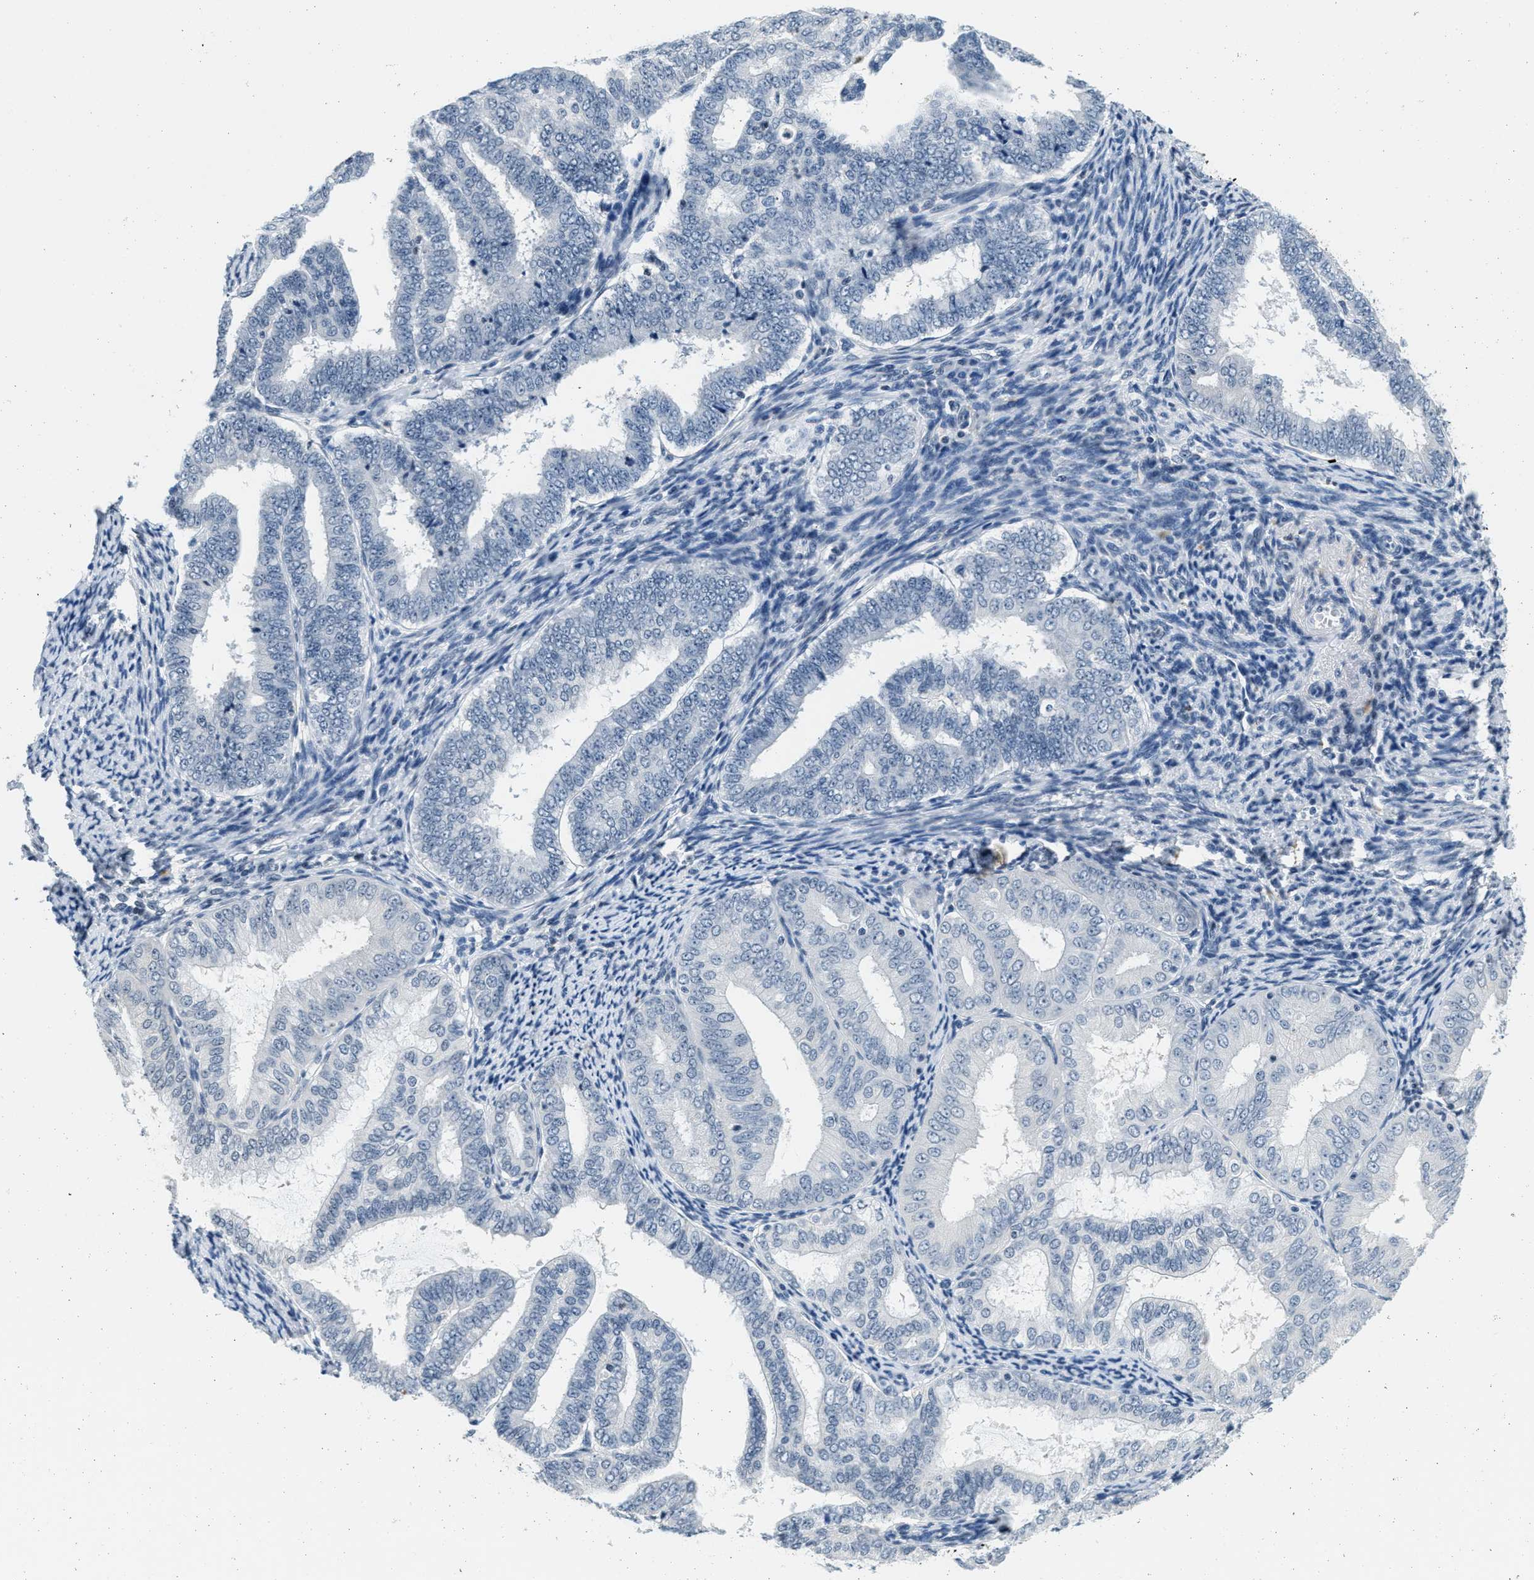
{"staining": {"intensity": "negative", "quantity": "none", "location": "none"}, "tissue": "endometrial cancer", "cell_type": "Tumor cells", "image_type": "cancer", "snomed": [{"axis": "morphology", "description": "Adenocarcinoma, NOS"}, {"axis": "topography", "description": "Endometrium"}], "caption": "Tumor cells are negative for protein expression in human endometrial cancer.", "gene": "CA4", "patient": {"sex": "female", "age": 63}}